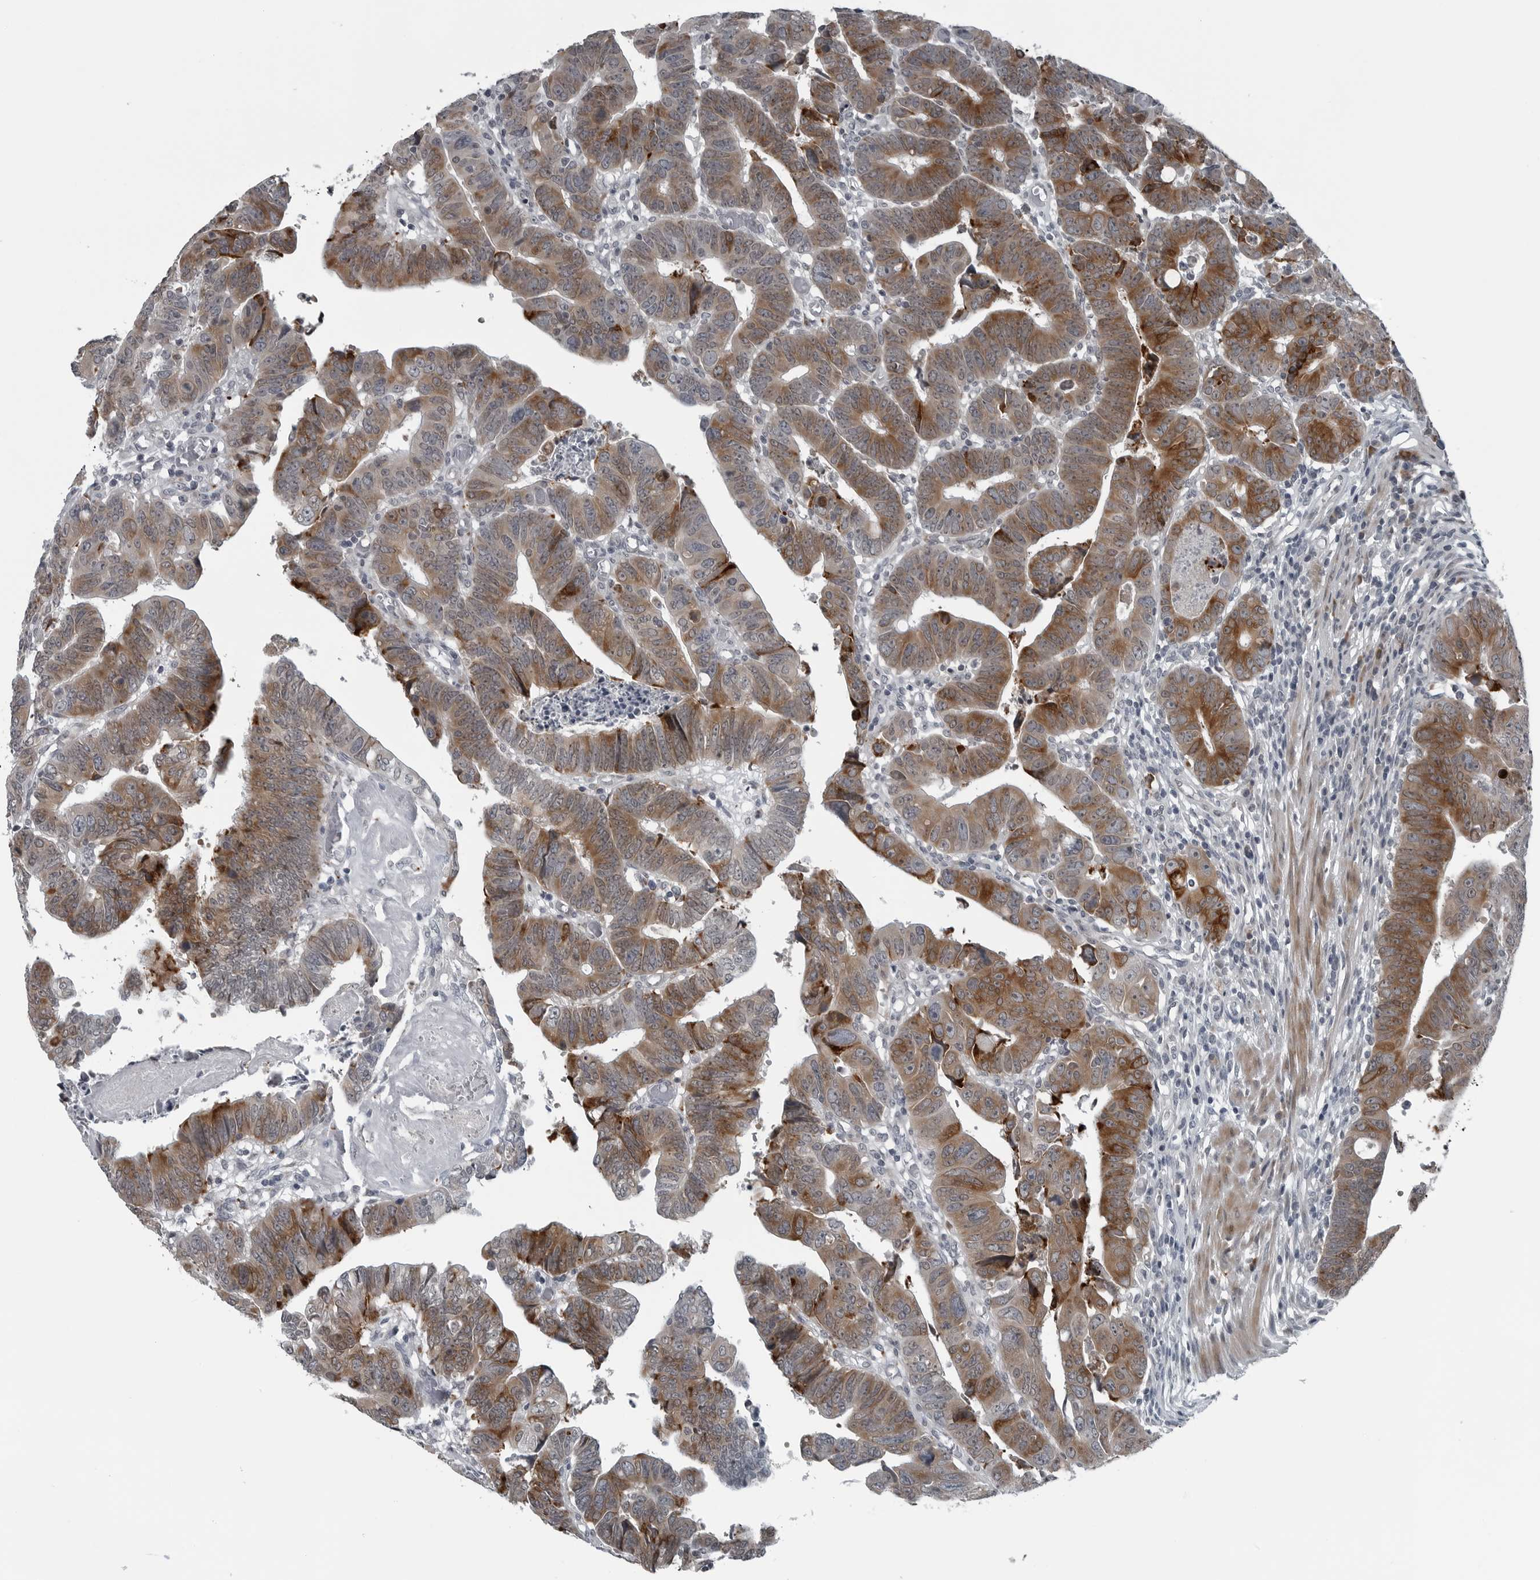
{"staining": {"intensity": "moderate", "quantity": ">75%", "location": "cytoplasmic/membranous"}, "tissue": "colorectal cancer", "cell_type": "Tumor cells", "image_type": "cancer", "snomed": [{"axis": "morphology", "description": "Adenocarcinoma, NOS"}, {"axis": "topography", "description": "Rectum"}], "caption": "Immunohistochemistry (IHC) (DAB (3,3'-diaminobenzidine)) staining of adenocarcinoma (colorectal) displays moderate cytoplasmic/membranous protein expression in approximately >75% of tumor cells.", "gene": "DNAAF11", "patient": {"sex": "female", "age": 65}}